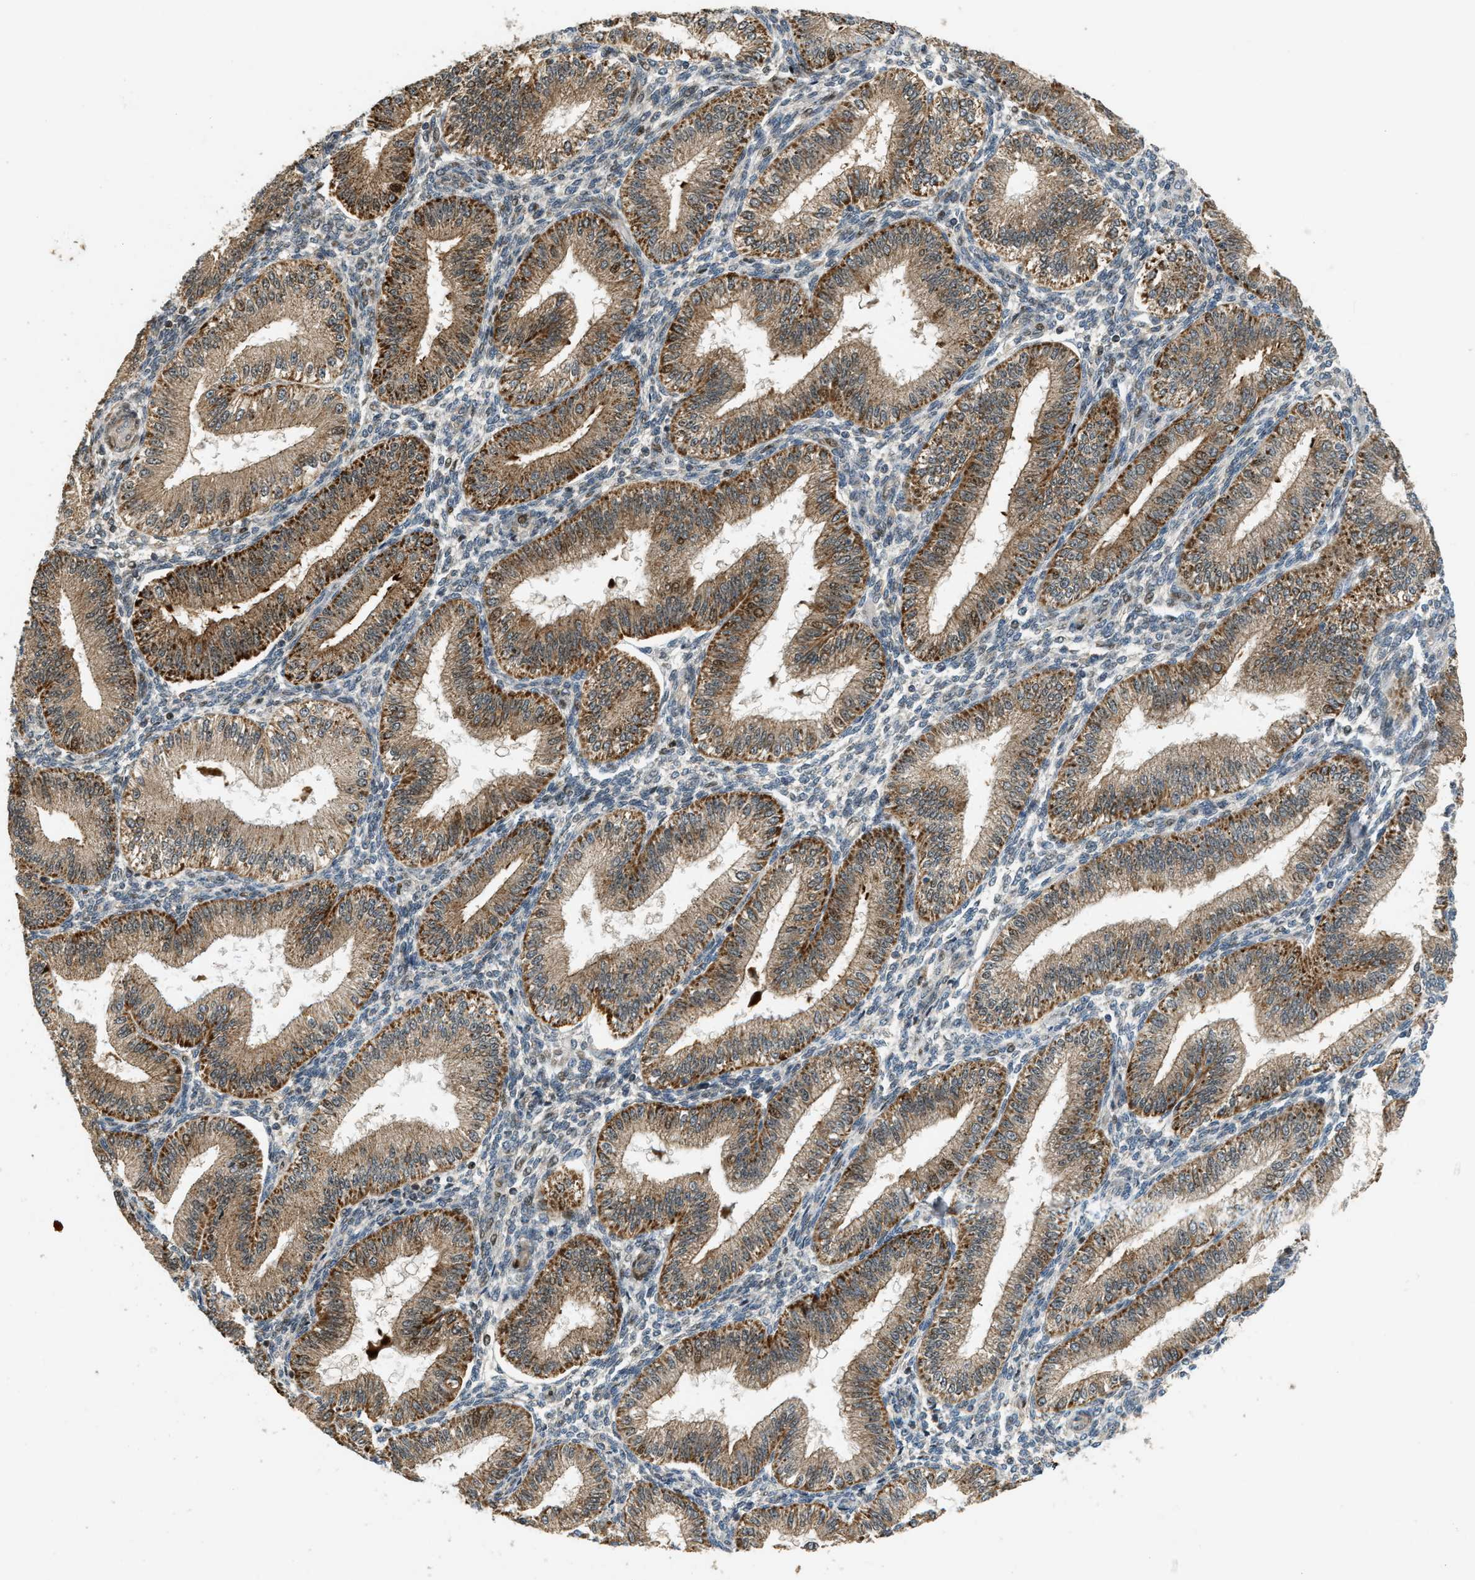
{"staining": {"intensity": "negative", "quantity": "none", "location": "none"}, "tissue": "endometrium", "cell_type": "Cells in endometrial stroma", "image_type": "normal", "snomed": [{"axis": "morphology", "description": "Normal tissue, NOS"}, {"axis": "topography", "description": "Endometrium"}], "caption": "IHC histopathology image of unremarkable endometrium: endometrium stained with DAB (3,3'-diaminobenzidine) exhibits no significant protein expression in cells in endometrial stroma.", "gene": "TRAPPC14", "patient": {"sex": "female", "age": 39}}